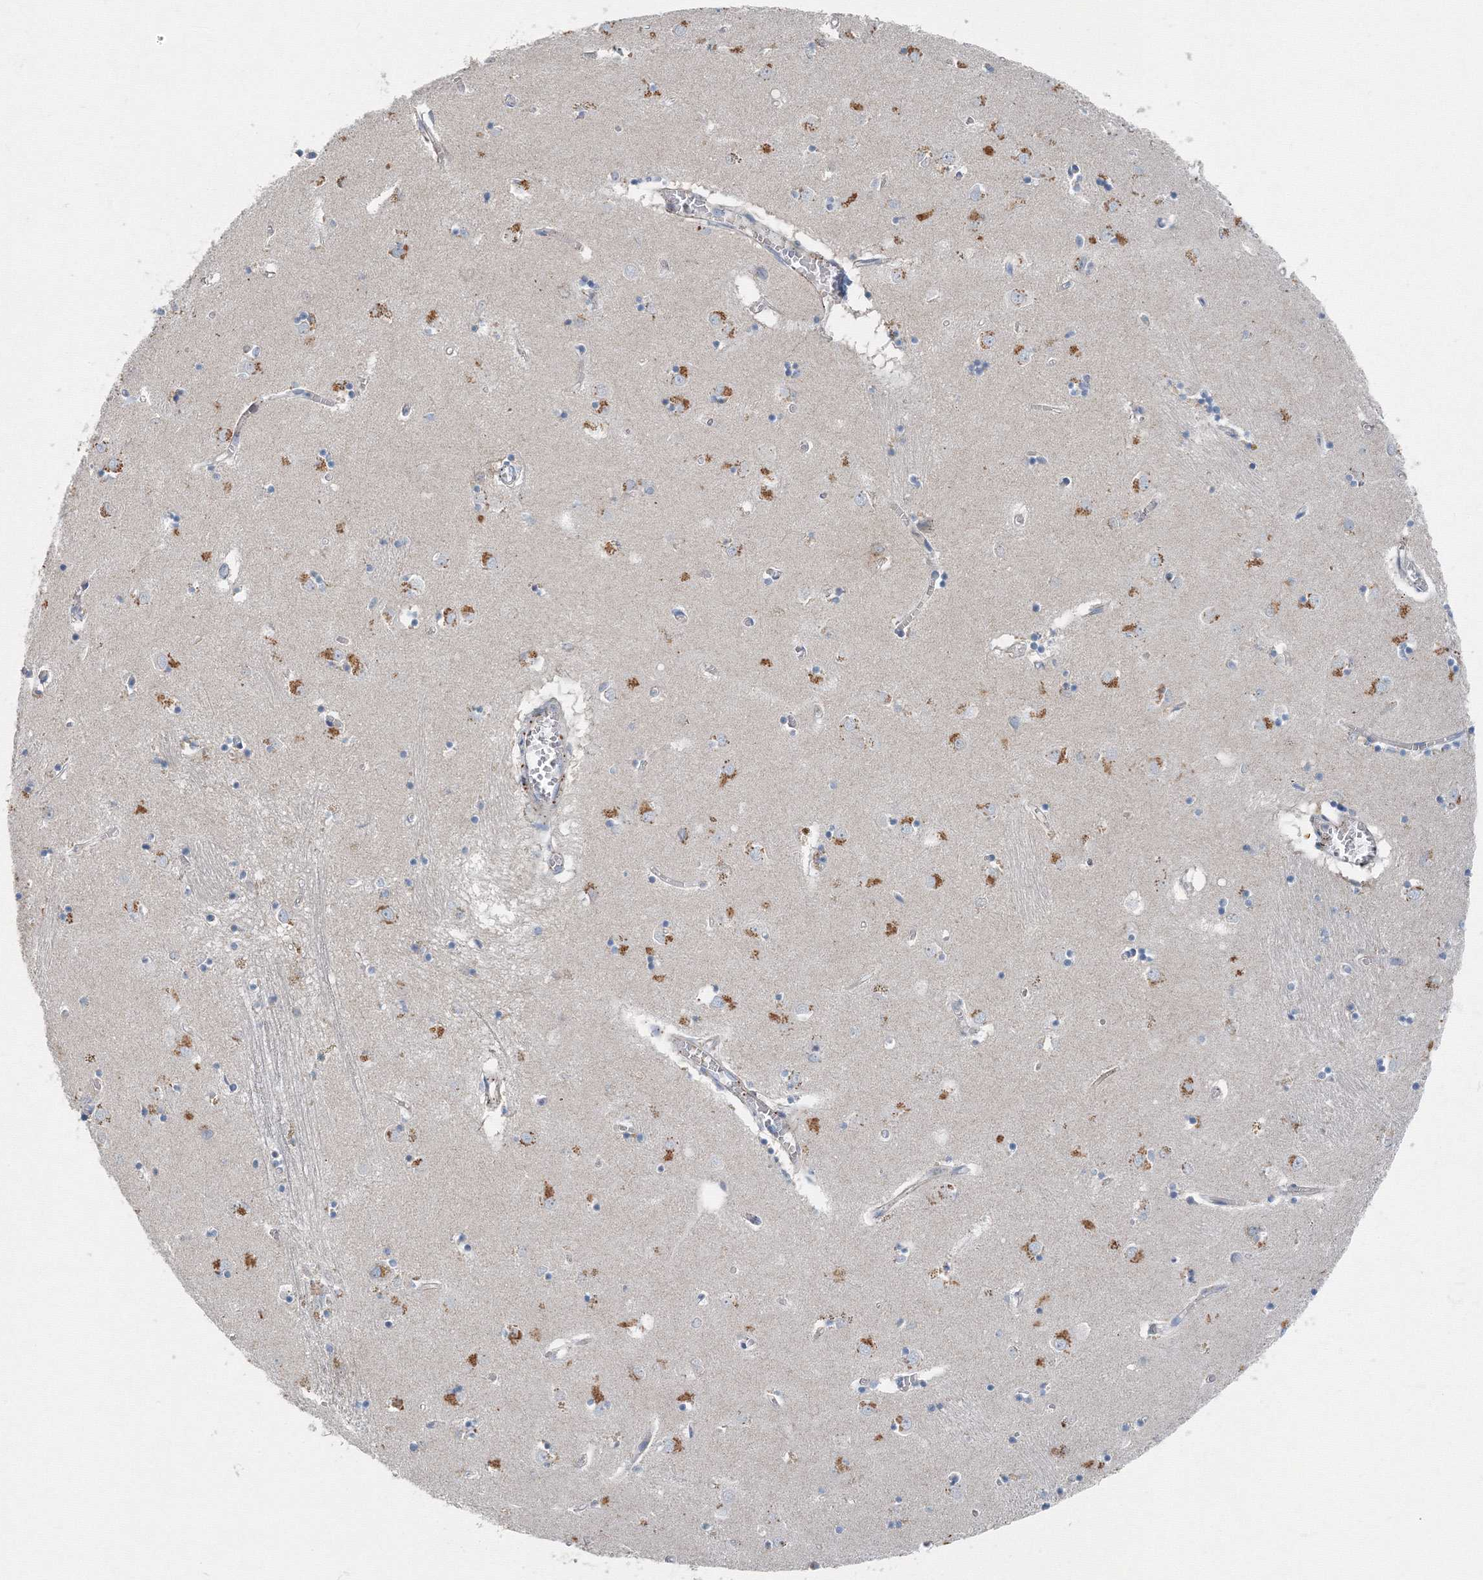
{"staining": {"intensity": "negative", "quantity": "none", "location": "none"}, "tissue": "caudate", "cell_type": "Glial cells", "image_type": "normal", "snomed": [{"axis": "morphology", "description": "Normal tissue, NOS"}, {"axis": "topography", "description": "Lateral ventricle wall"}], "caption": "Immunohistochemistry histopathology image of normal caudate: human caudate stained with DAB (3,3'-diaminobenzidine) reveals no significant protein staining in glial cells.", "gene": "AASDH", "patient": {"sex": "male", "age": 70}}